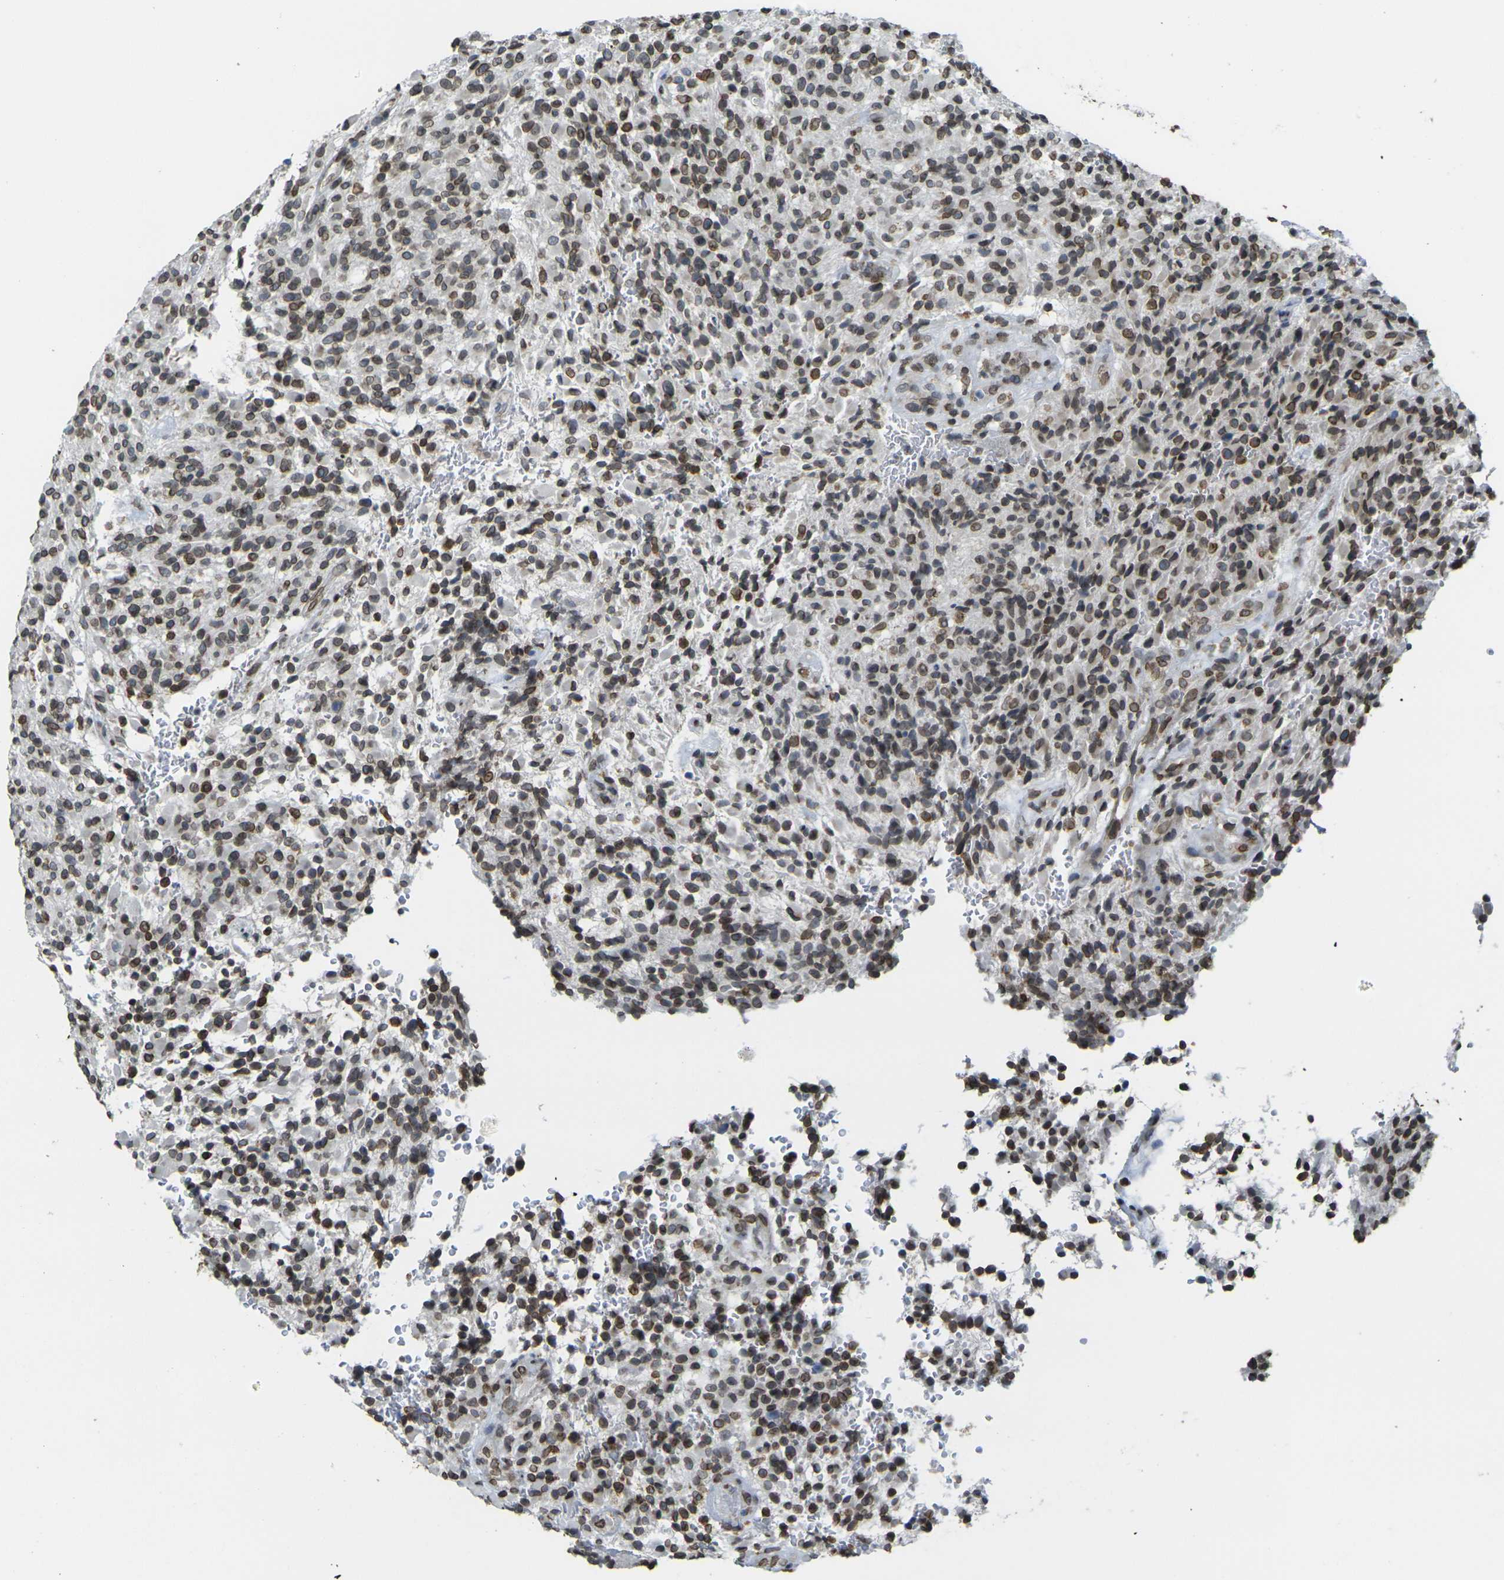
{"staining": {"intensity": "moderate", "quantity": ">75%", "location": "cytoplasmic/membranous,nuclear"}, "tissue": "glioma", "cell_type": "Tumor cells", "image_type": "cancer", "snomed": [{"axis": "morphology", "description": "Glioma, malignant, High grade"}, {"axis": "topography", "description": "Brain"}], "caption": "This micrograph exhibits glioma stained with immunohistochemistry (IHC) to label a protein in brown. The cytoplasmic/membranous and nuclear of tumor cells show moderate positivity for the protein. Nuclei are counter-stained blue.", "gene": "BRDT", "patient": {"sex": "male", "age": 71}}